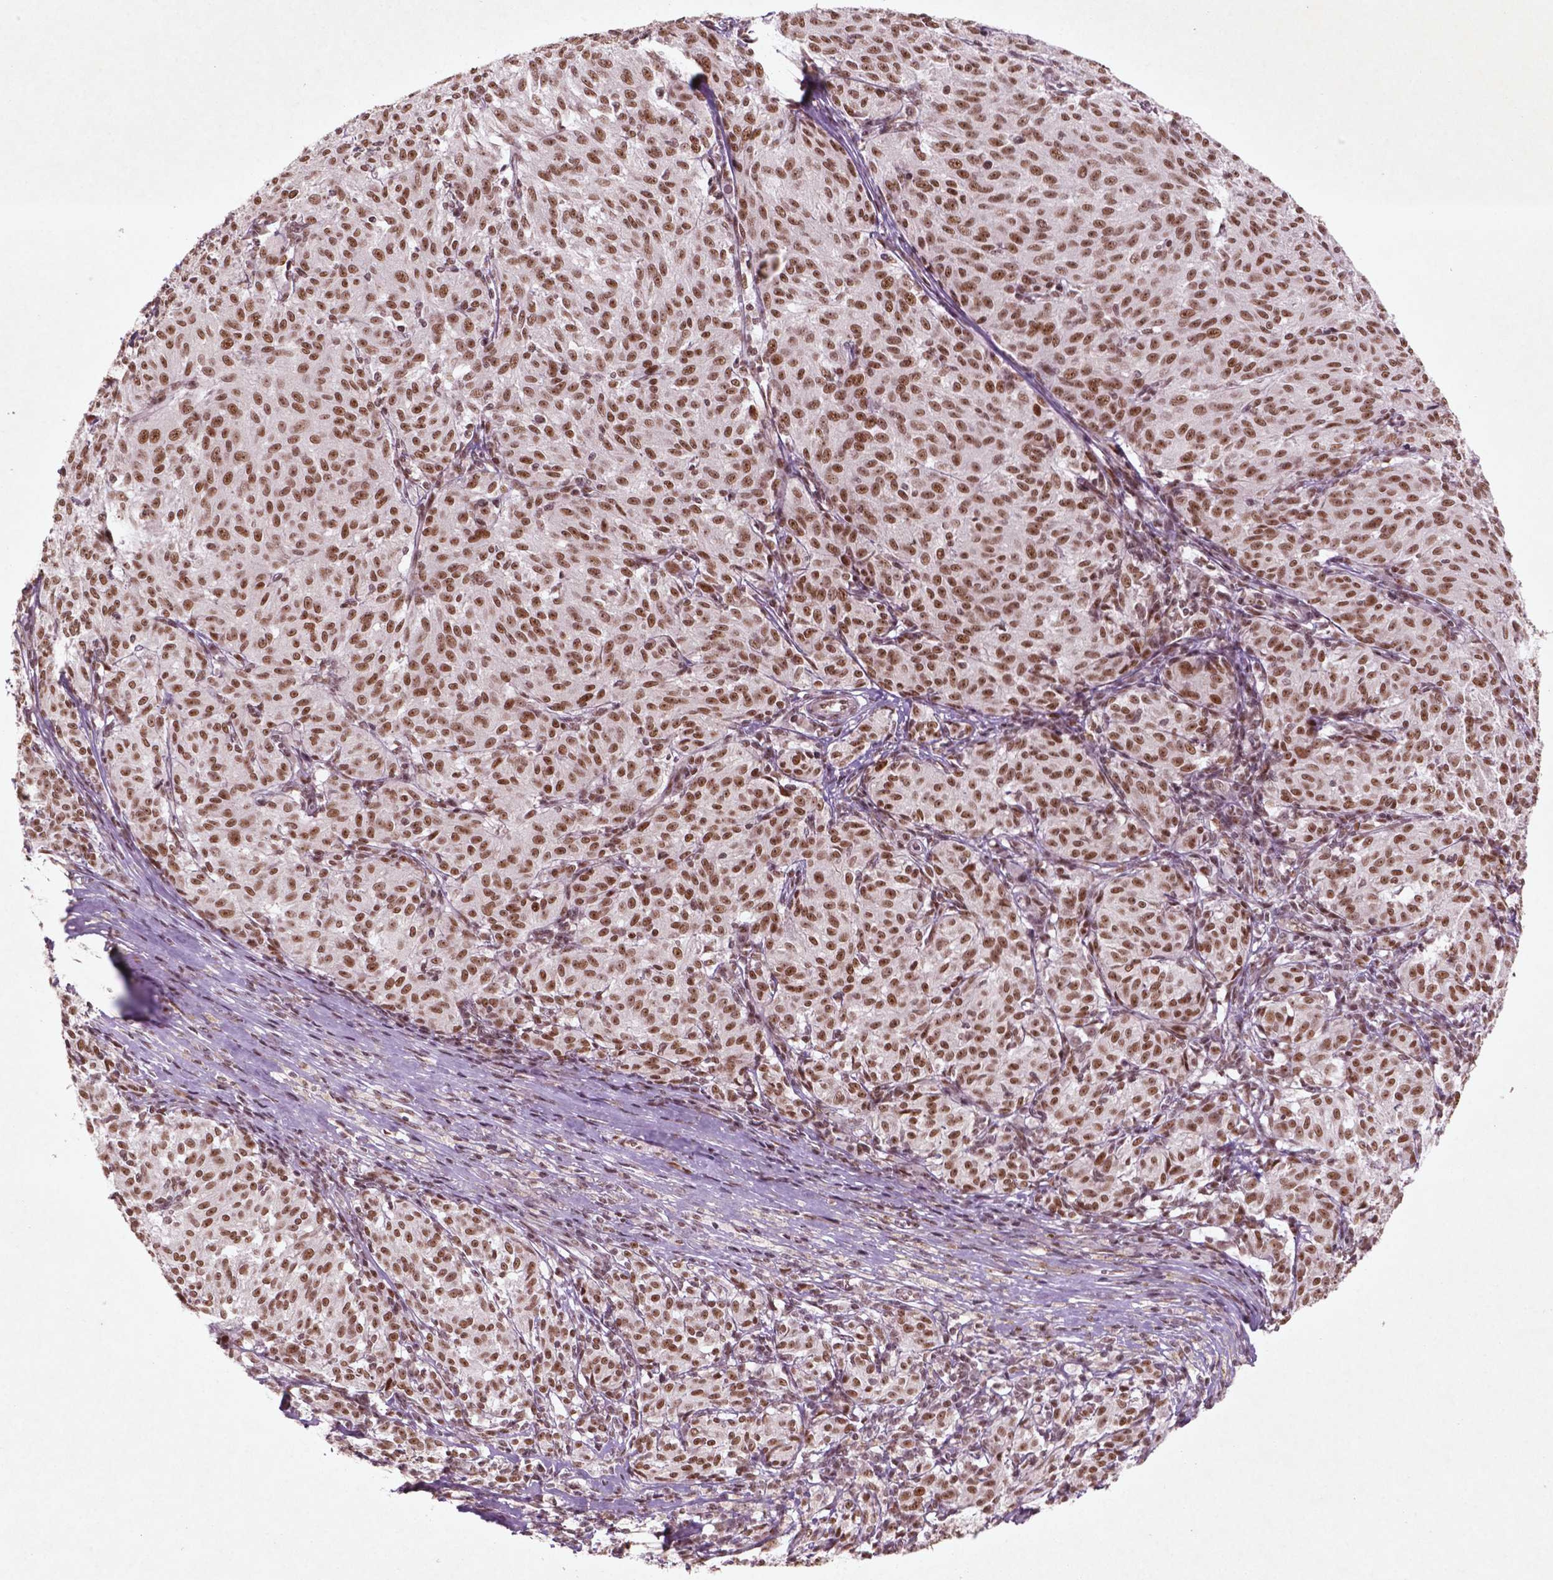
{"staining": {"intensity": "moderate", "quantity": ">75%", "location": "nuclear"}, "tissue": "melanoma", "cell_type": "Tumor cells", "image_type": "cancer", "snomed": [{"axis": "morphology", "description": "Malignant melanoma, NOS"}, {"axis": "topography", "description": "Skin"}], "caption": "Immunohistochemistry (IHC) (DAB) staining of human malignant melanoma reveals moderate nuclear protein positivity in about >75% of tumor cells.", "gene": "HMG20B", "patient": {"sex": "female", "age": 72}}